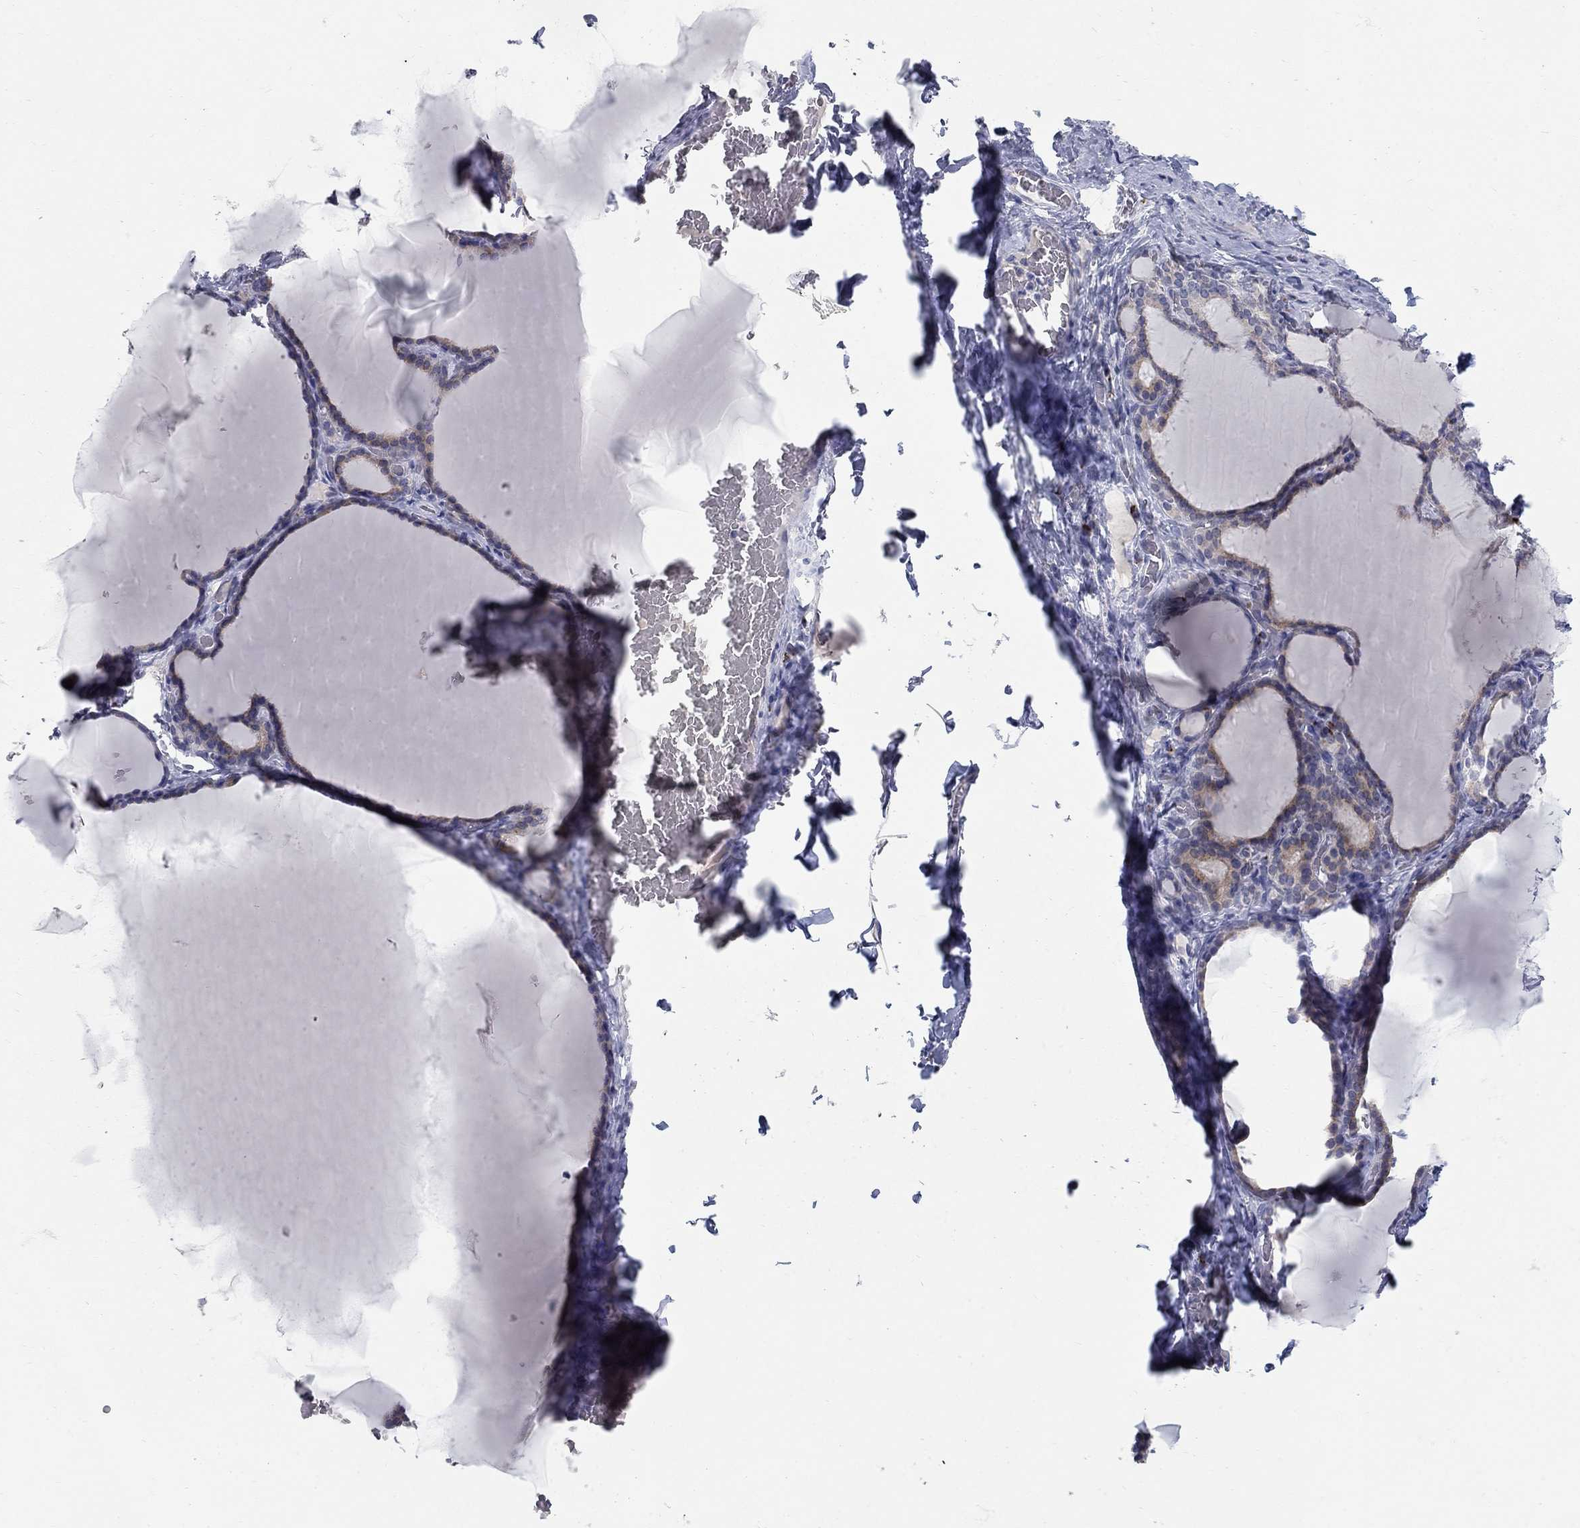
{"staining": {"intensity": "moderate", "quantity": "25%-75%", "location": "cytoplasmic/membranous"}, "tissue": "thyroid gland", "cell_type": "Glandular cells", "image_type": "normal", "snomed": [{"axis": "morphology", "description": "Normal tissue, NOS"}, {"axis": "morphology", "description": "Hyperplasia, NOS"}, {"axis": "topography", "description": "Thyroid gland"}], "caption": "Protein staining by immunohistochemistry displays moderate cytoplasmic/membranous expression in about 25%-75% of glandular cells in benign thyroid gland.", "gene": "PANK3", "patient": {"sex": "female", "age": 27}}